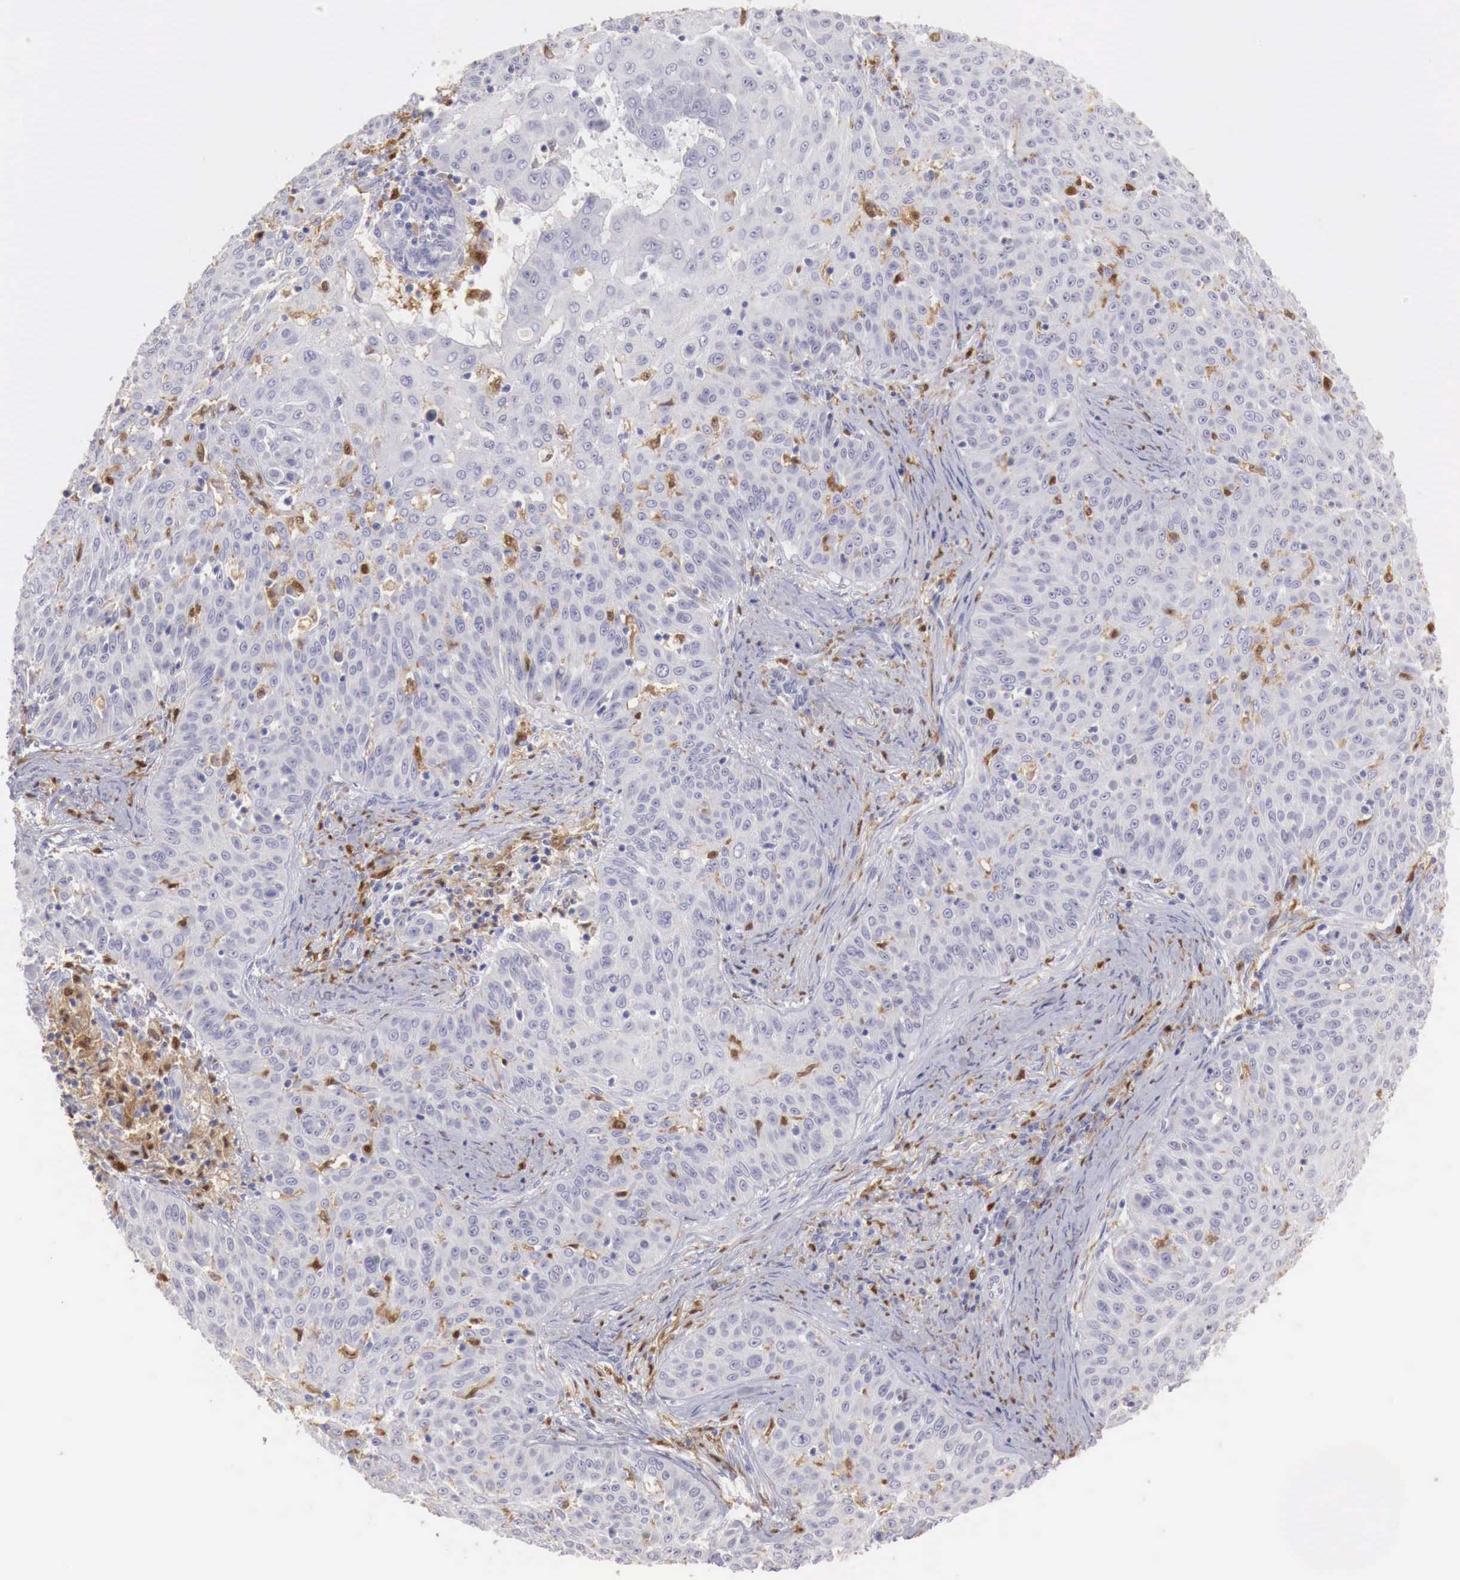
{"staining": {"intensity": "negative", "quantity": "none", "location": "none"}, "tissue": "skin cancer", "cell_type": "Tumor cells", "image_type": "cancer", "snomed": [{"axis": "morphology", "description": "Squamous cell carcinoma, NOS"}, {"axis": "topography", "description": "Skin"}], "caption": "The histopathology image shows no staining of tumor cells in squamous cell carcinoma (skin).", "gene": "RENBP", "patient": {"sex": "male", "age": 82}}